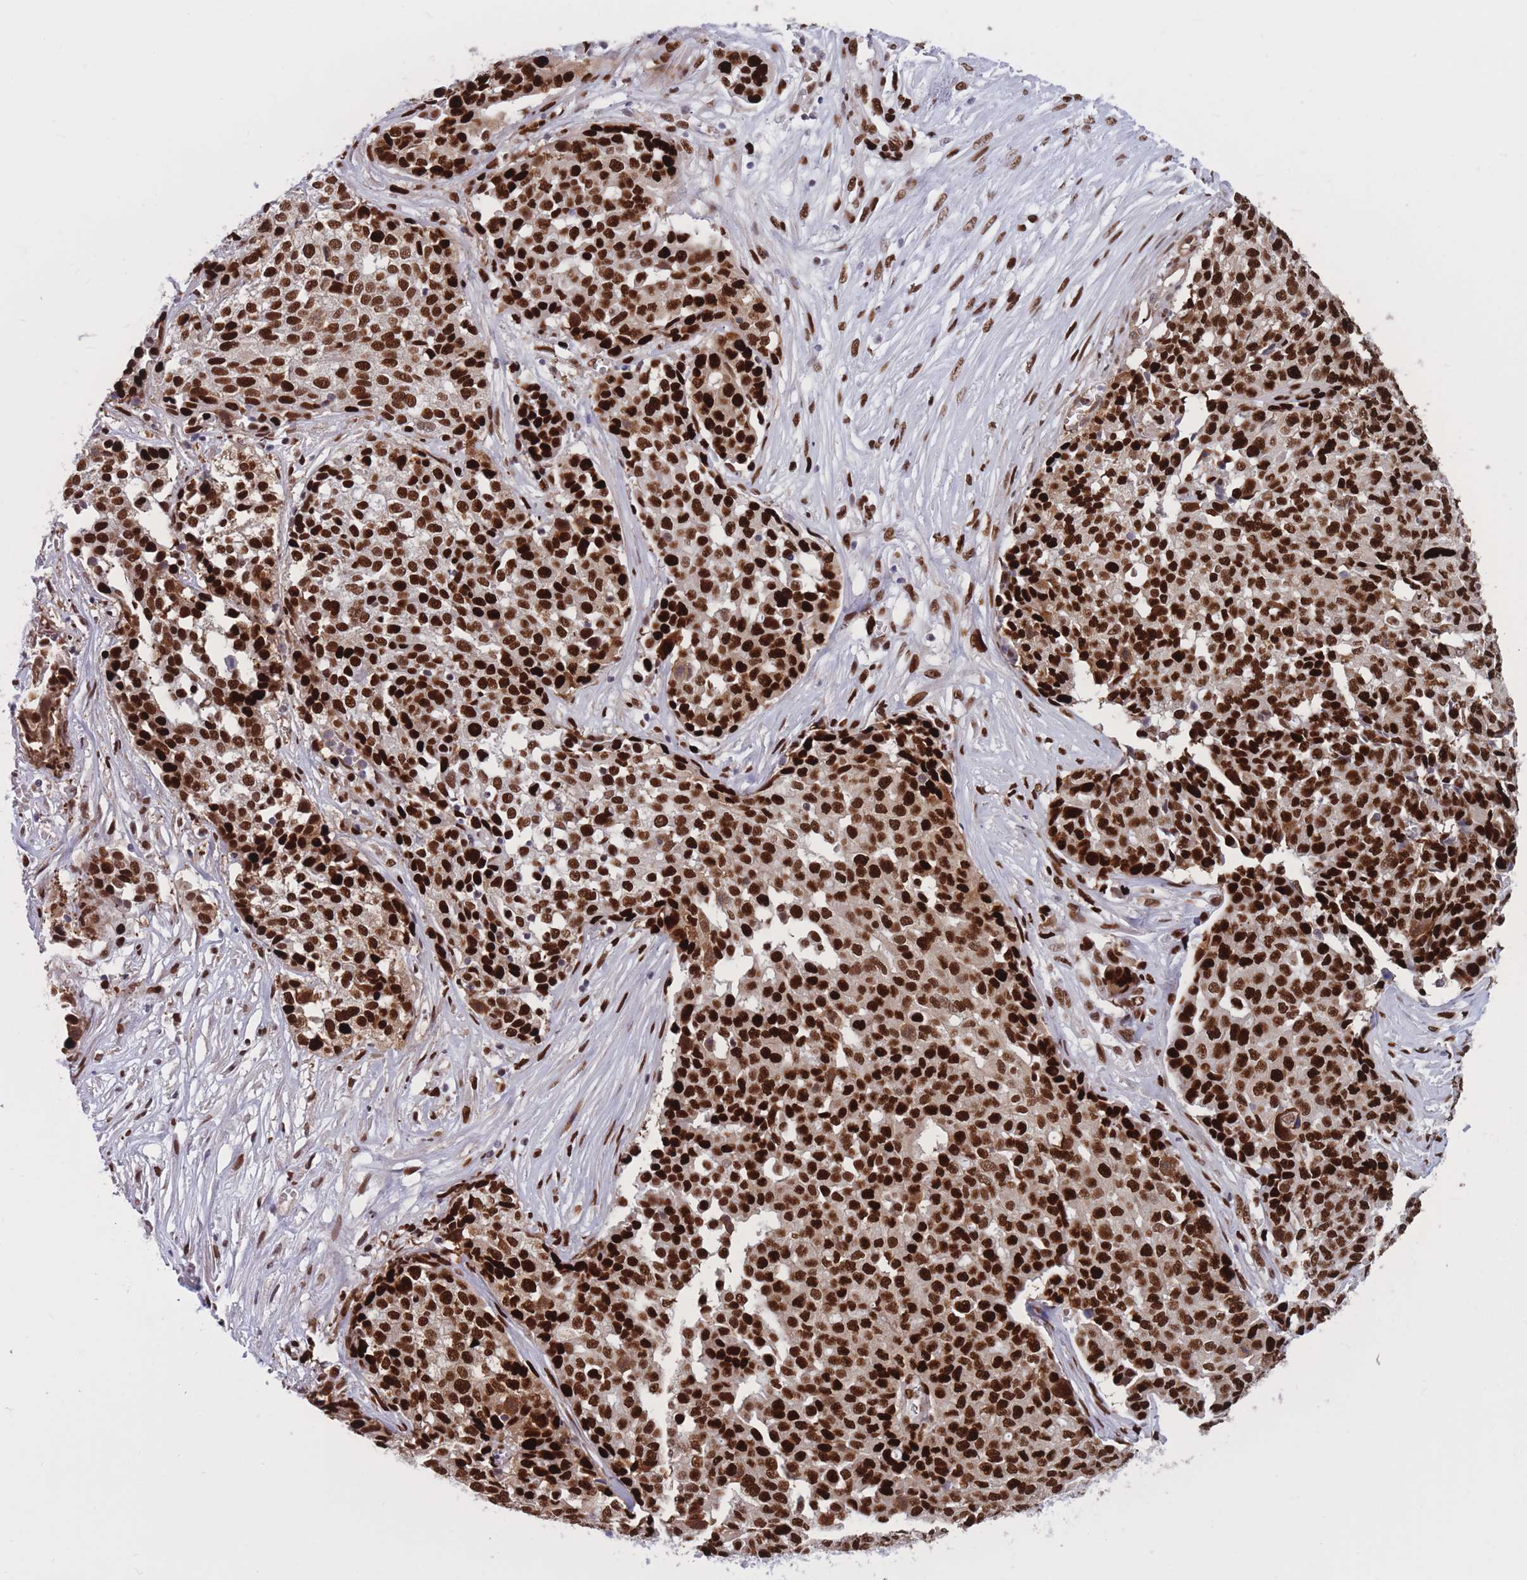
{"staining": {"intensity": "strong", "quantity": ">75%", "location": "nuclear"}, "tissue": "ovarian cancer", "cell_type": "Tumor cells", "image_type": "cancer", "snomed": [{"axis": "morphology", "description": "Cystadenocarcinoma, serous, NOS"}, {"axis": "topography", "description": "Soft tissue"}, {"axis": "topography", "description": "Ovary"}], "caption": "The histopathology image shows immunohistochemical staining of ovarian serous cystadenocarcinoma. There is strong nuclear expression is appreciated in about >75% of tumor cells.", "gene": "NASP", "patient": {"sex": "female", "age": 57}}